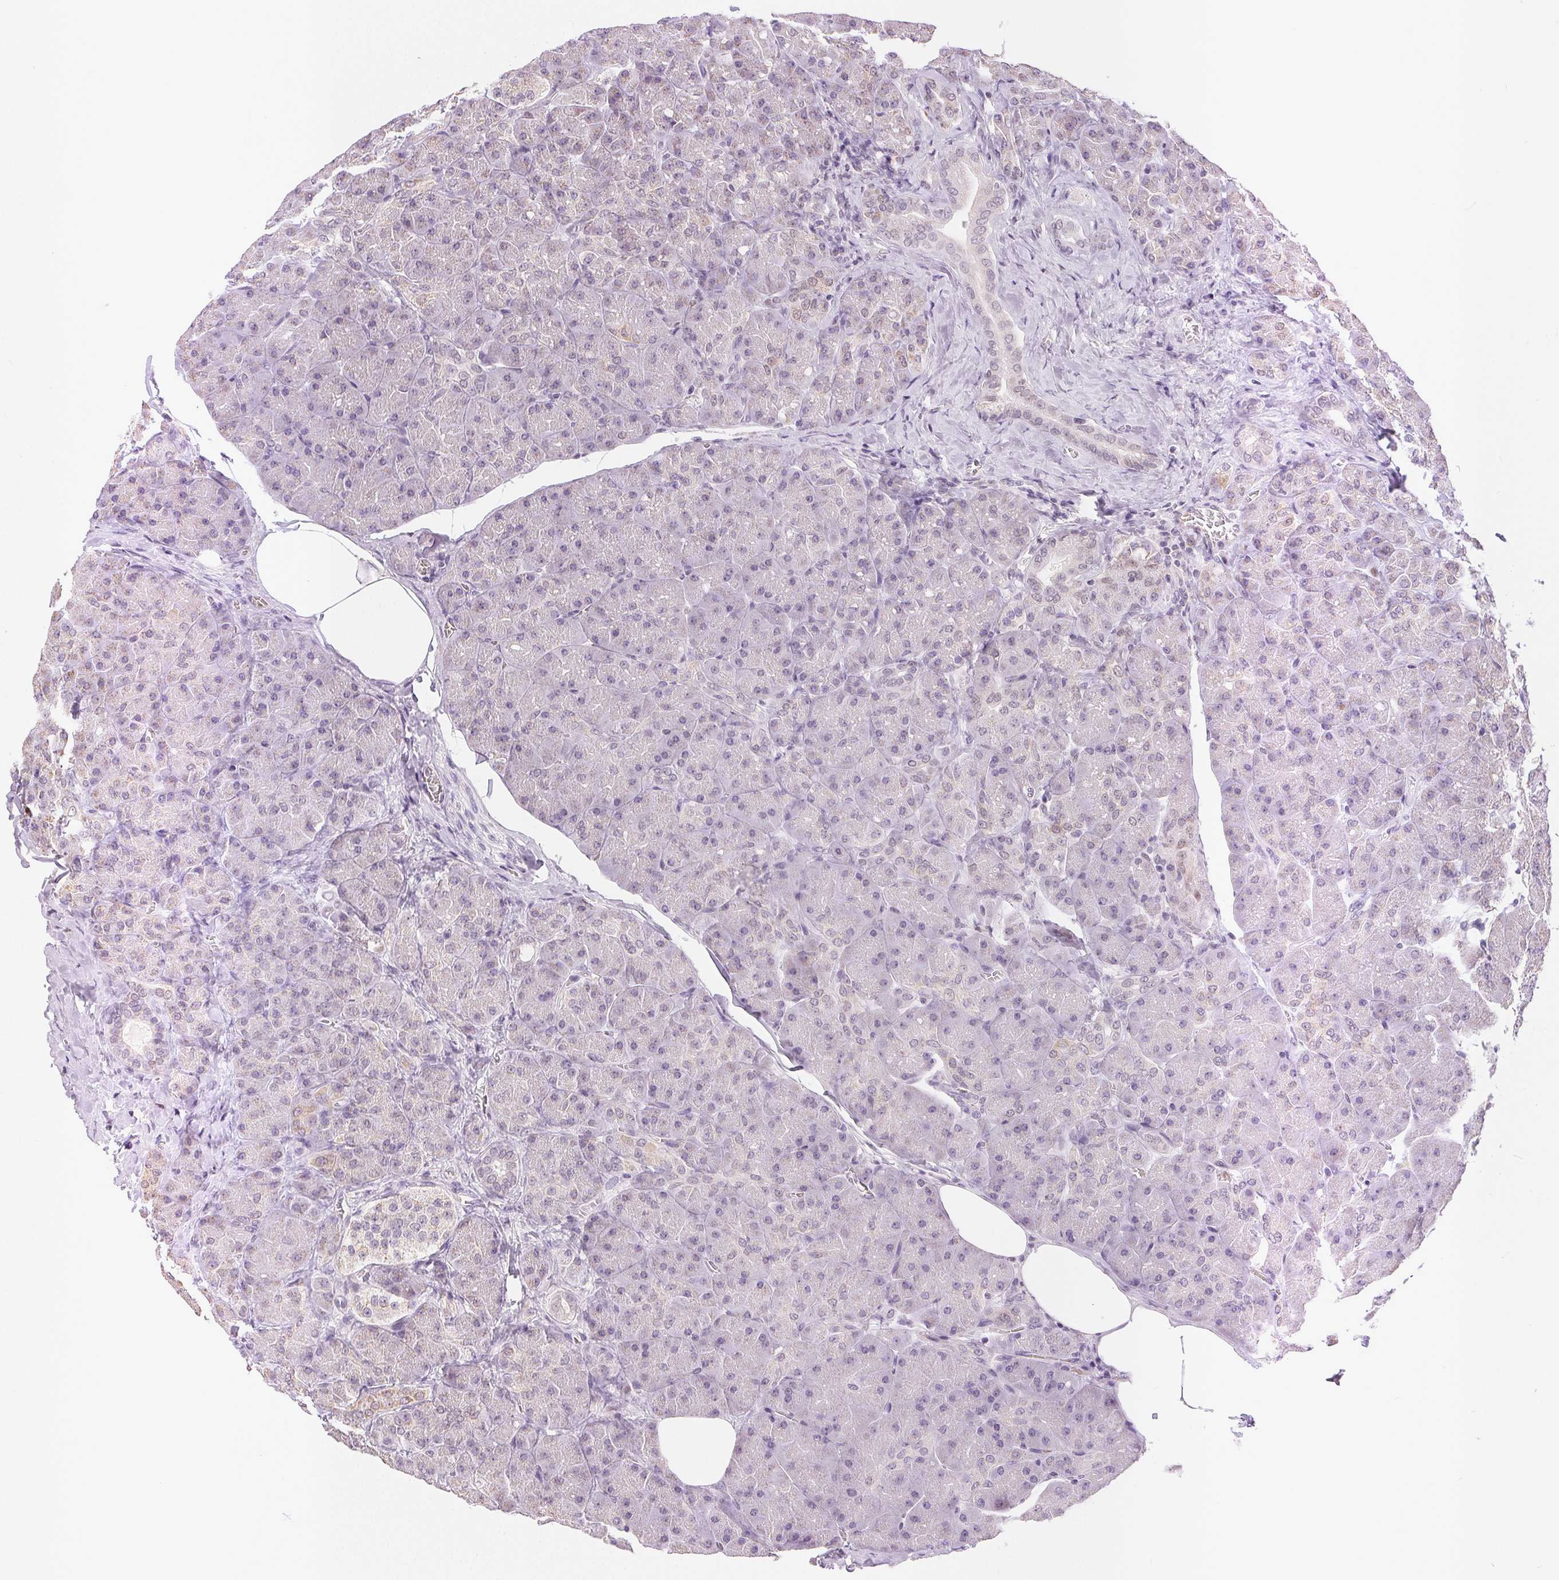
{"staining": {"intensity": "negative", "quantity": "none", "location": "none"}, "tissue": "pancreas", "cell_type": "Exocrine glandular cells", "image_type": "normal", "snomed": [{"axis": "morphology", "description": "Normal tissue, NOS"}, {"axis": "topography", "description": "Pancreas"}], "caption": "The immunohistochemistry (IHC) image has no significant staining in exocrine glandular cells of pancreas. The staining was performed using DAB to visualize the protein expression in brown, while the nuclei were stained in blue with hematoxylin (Magnification: 20x).", "gene": "POU2F2", "patient": {"sex": "male", "age": 55}}